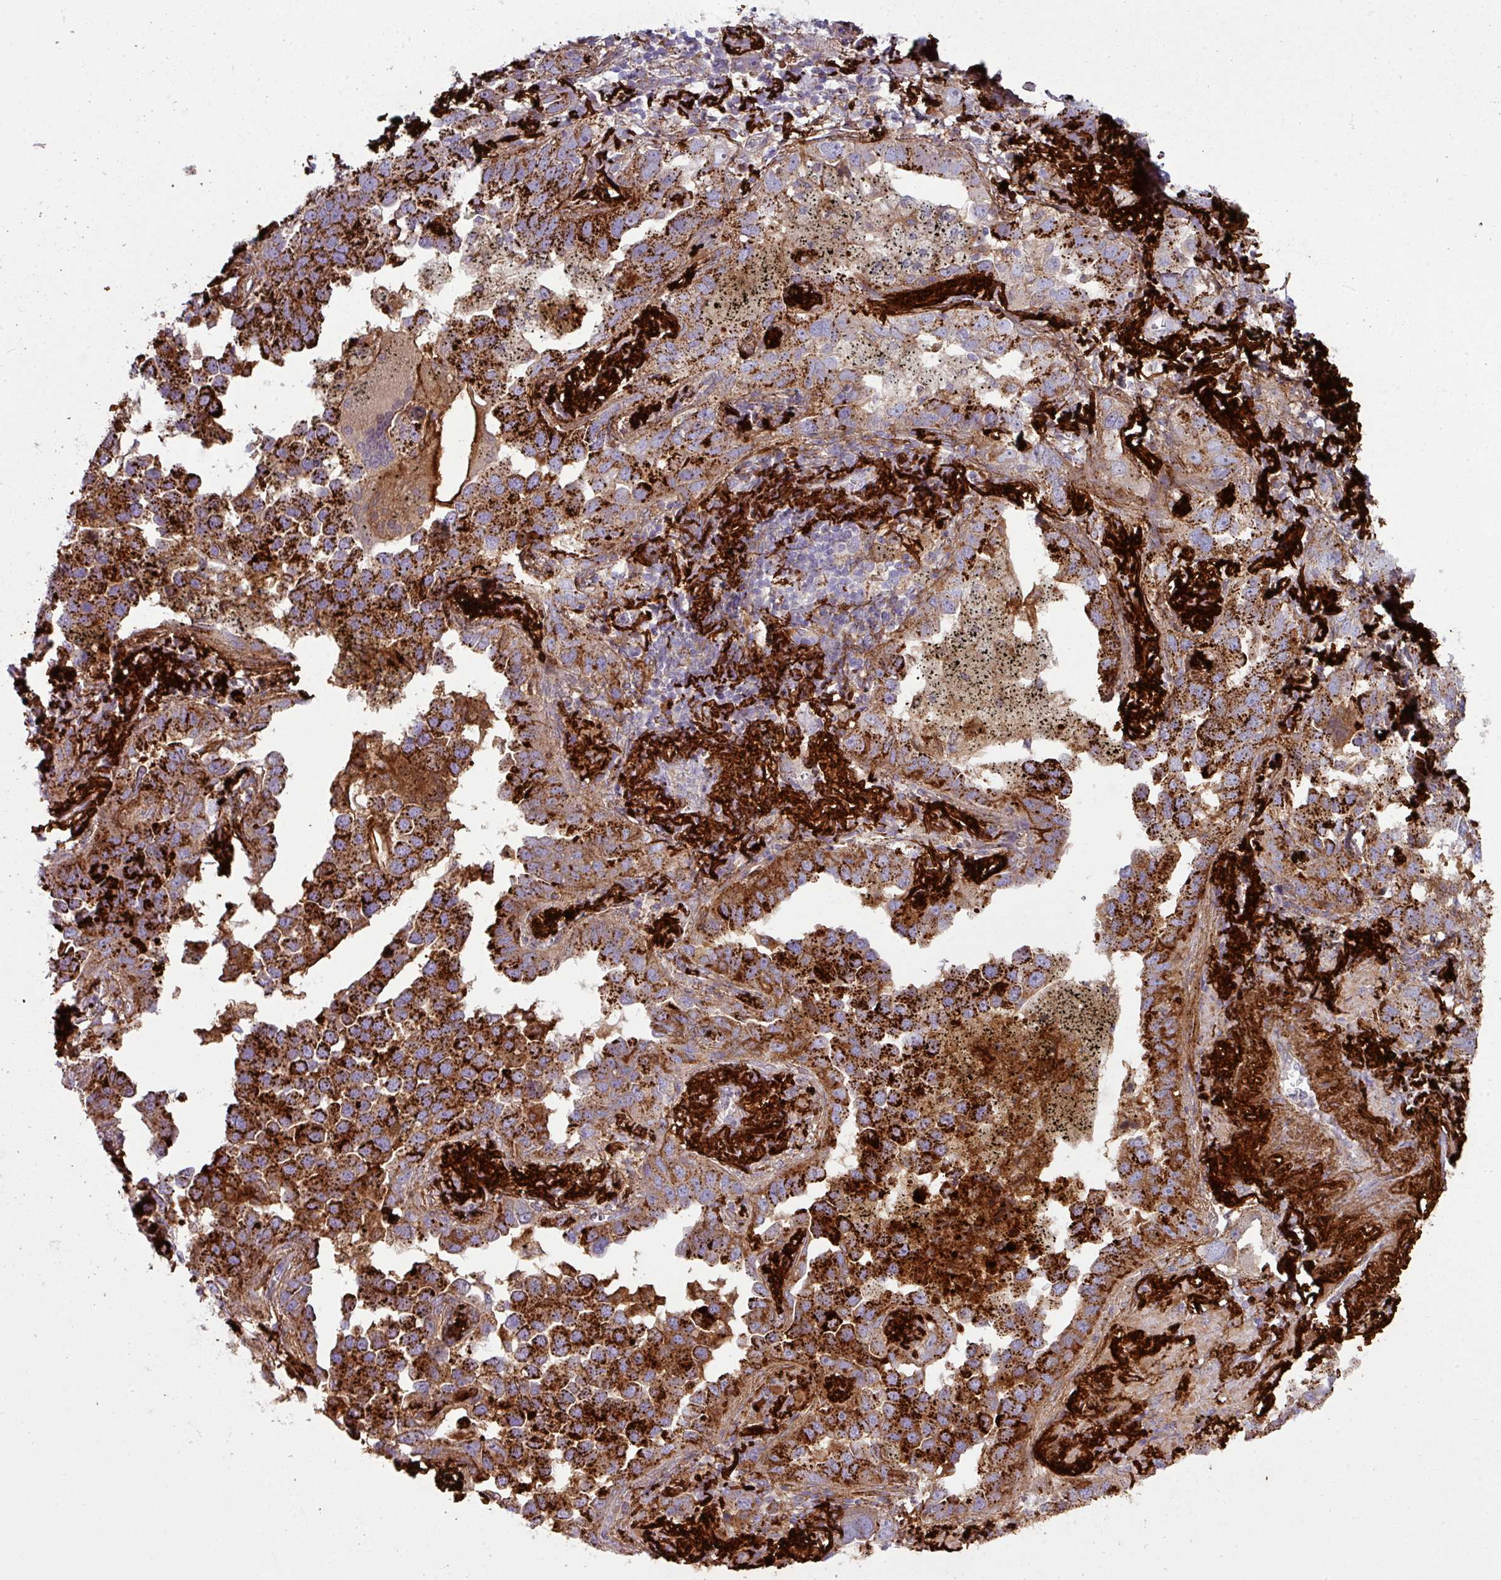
{"staining": {"intensity": "strong", "quantity": "25%-75%", "location": "cytoplasmic/membranous"}, "tissue": "lung cancer", "cell_type": "Tumor cells", "image_type": "cancer", "snomed": [{"axis": "morphology", "description": "Adenocarcinoma, NOS"}, {"axis": "topography", "description": "Lung"}], "caption": "Protein staining shows strong cytoplasmic/membranous staining in about 25%-75% of tumor cells in lung cancer.", "gene": "COL8A1", "patient": {"sex": "male", "age": 67}}